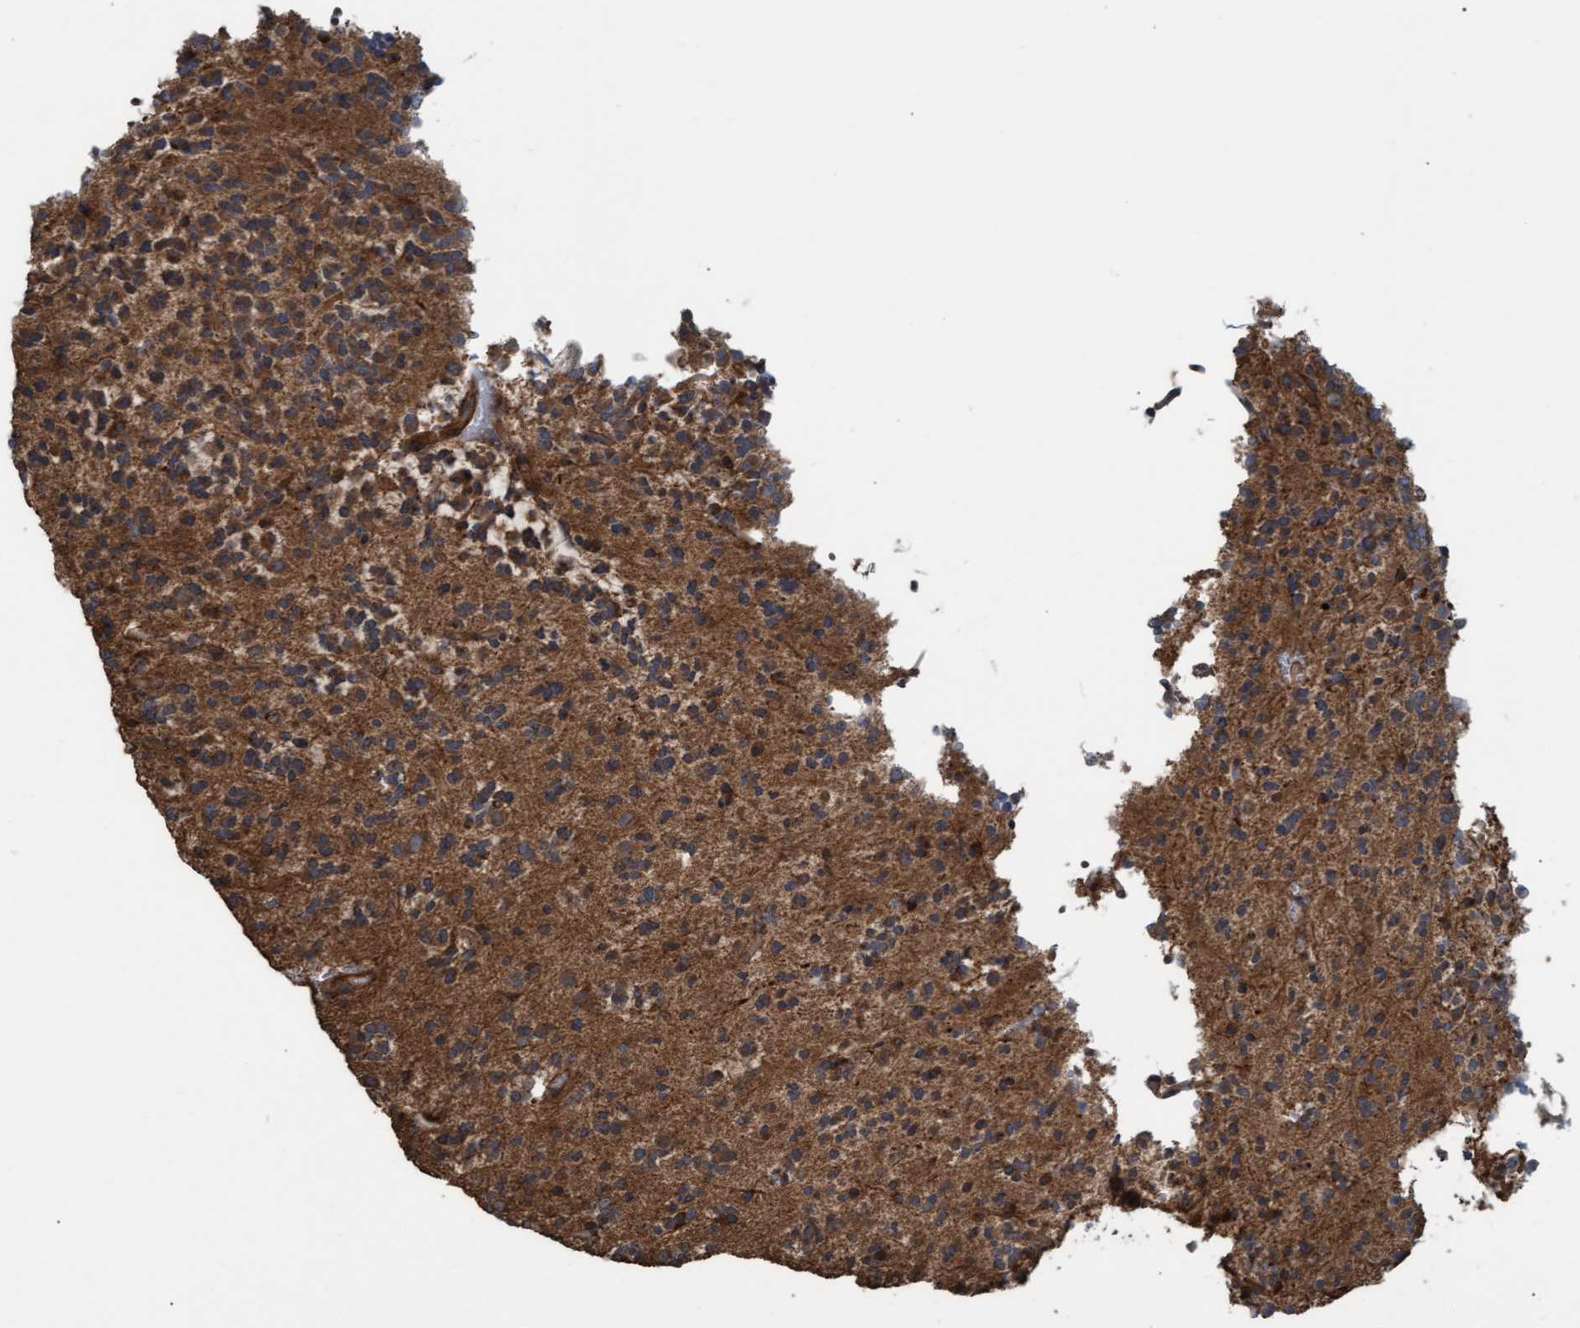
{"staining": {"intensity": "moderate", "quantity": ">75%", "location": "cytoplasmic/membranous"}, "tissue": "glioma", "cell_type": "Tumor cells", "image_type": "cancer", "snomed": [{"axis": "morphology", "description": "Glioma, malignant, Low grade"}, {"axis": "topography", "description": "Brain"}], "caption": "Immunohistochemical staining of glioma displays medium levels of moderate cytoplasmic/membranous staining in about >75% of tumor cells.", "gene": "GGT6", "patient": {"sex": "male", "age": 38}}